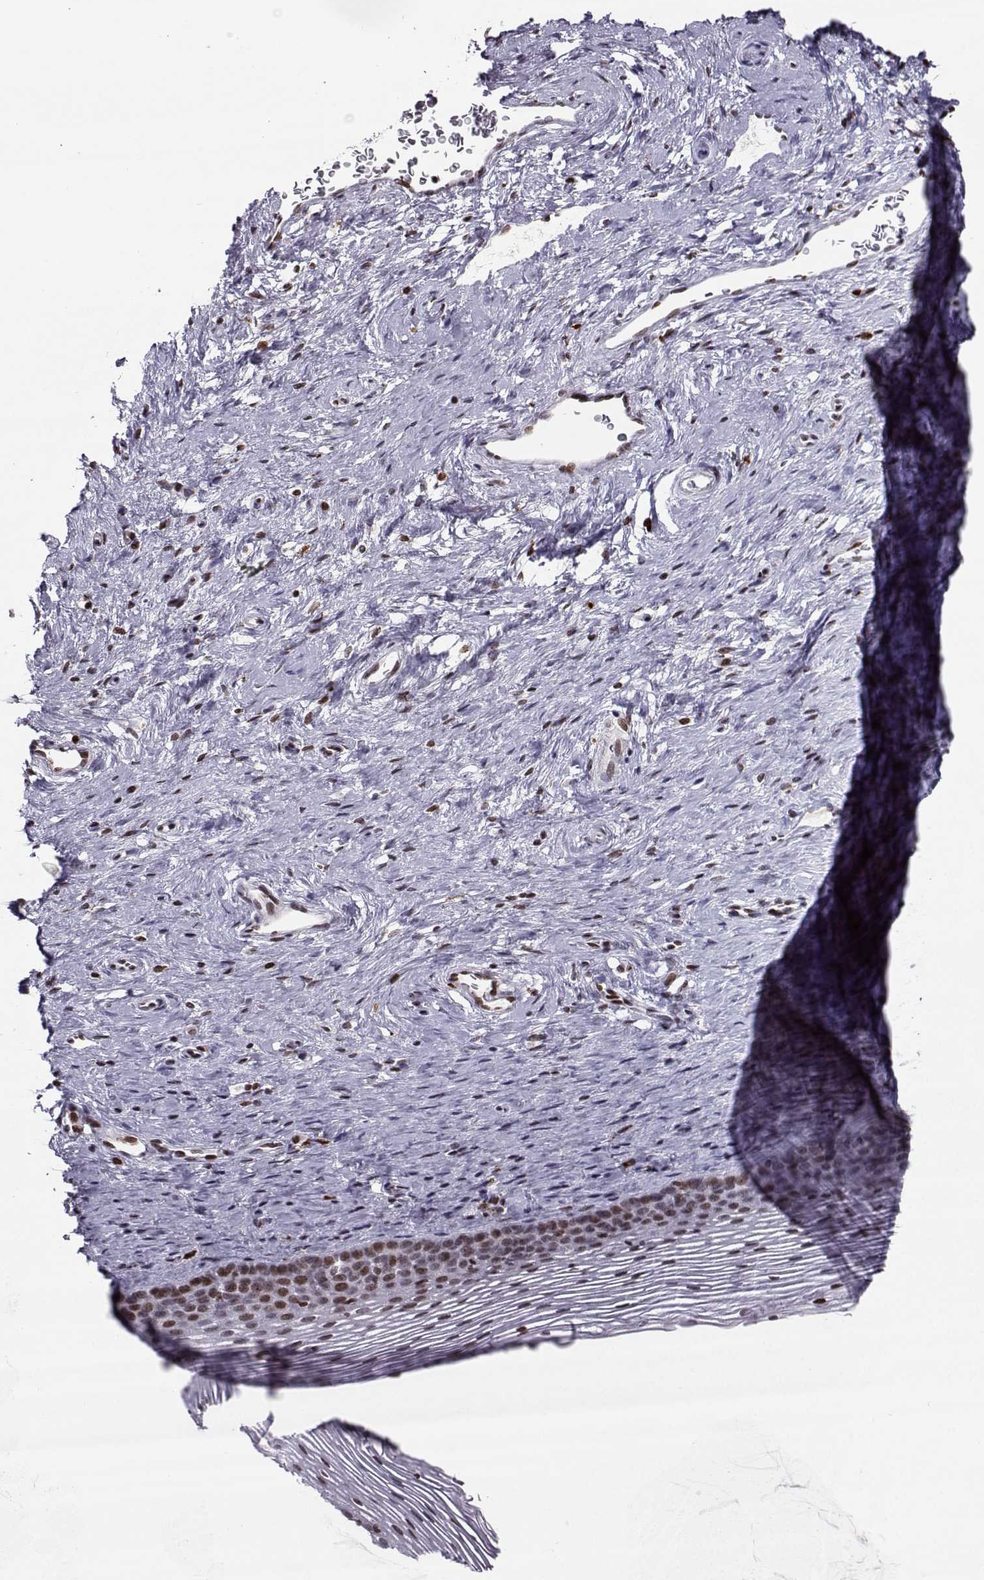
{"staining": {"intensity": "strong", "quantity": ">75%", "location": "nuclear"}, "tissue": "cervix", "cell_type": "Glandular cells", "image_type": "normal", "snomed": [{"axis": "morphology", "description": "Normal tissue, NOS"}, {"axis": "topography", "description": "Cervix"}], "caption": "Immunohistochemistry (DAB) staining of normal cervix shows strong nuclear protein positivity in about >75% of glandular cells.", "gene": "ZNF19", "patient": {"sex": "female", "age": 39}}